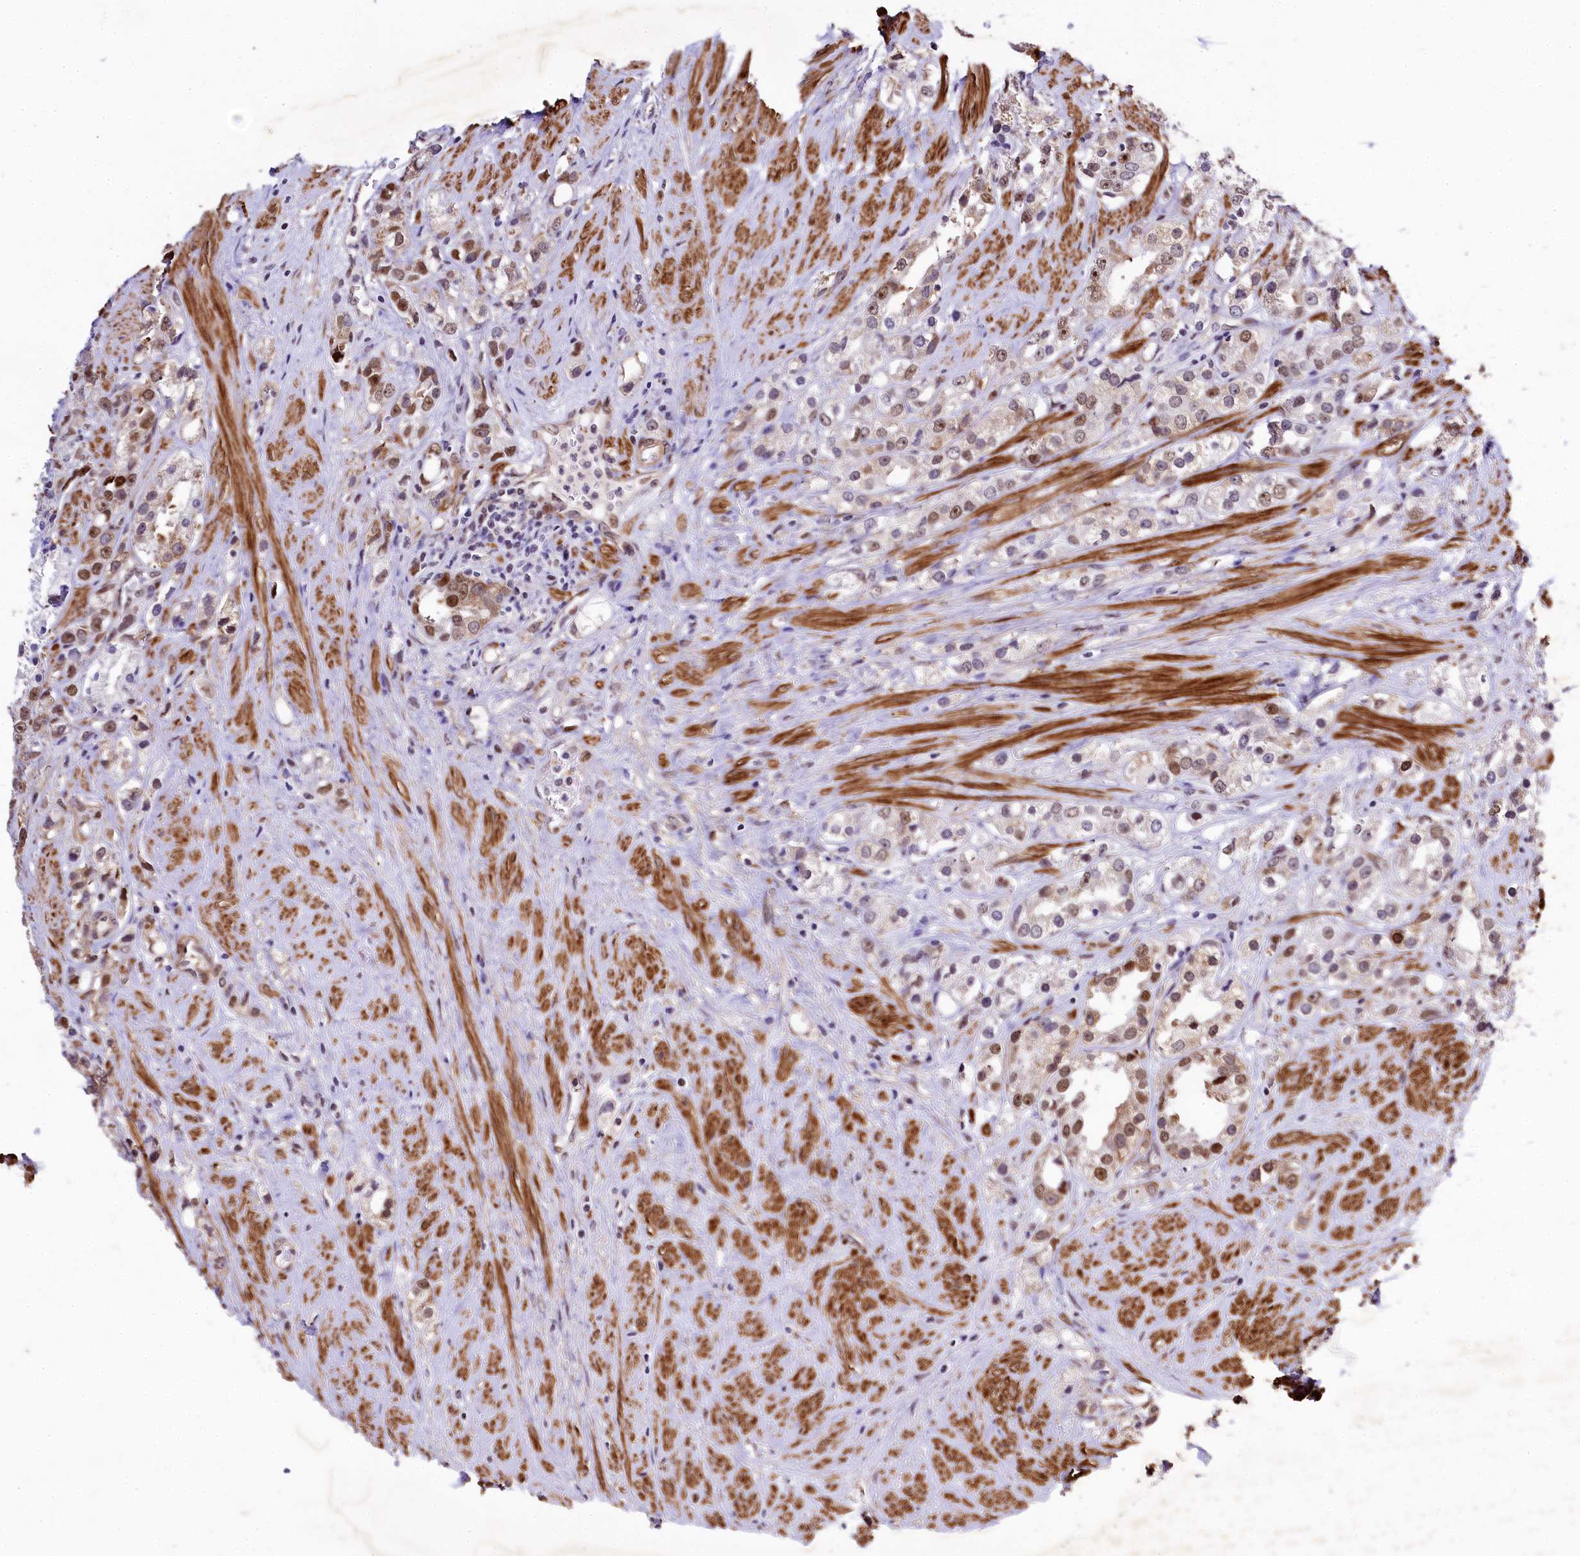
{"staining": {"intensity": "moderate", "quantity": "25%-75%", "location": "nuclear"}, "tissue": "prostate cancer", "cell_type": "Tumor cells", "image_type": "cancer", "snomed": [{"axis": "morphology", "description": "Adenocarcinoma, NOS"}, {"axis": "topography", "description": "Prostate"}], "caption": "The histopathology image shows immunohistochemical staining of prostate adenocarcinoma. There is moderate nuclear expression is appreciated in approximately 25%-75% of tumor cells.", "gene": "SAMD10", "patient": {"sex": "male", "age": 79}}